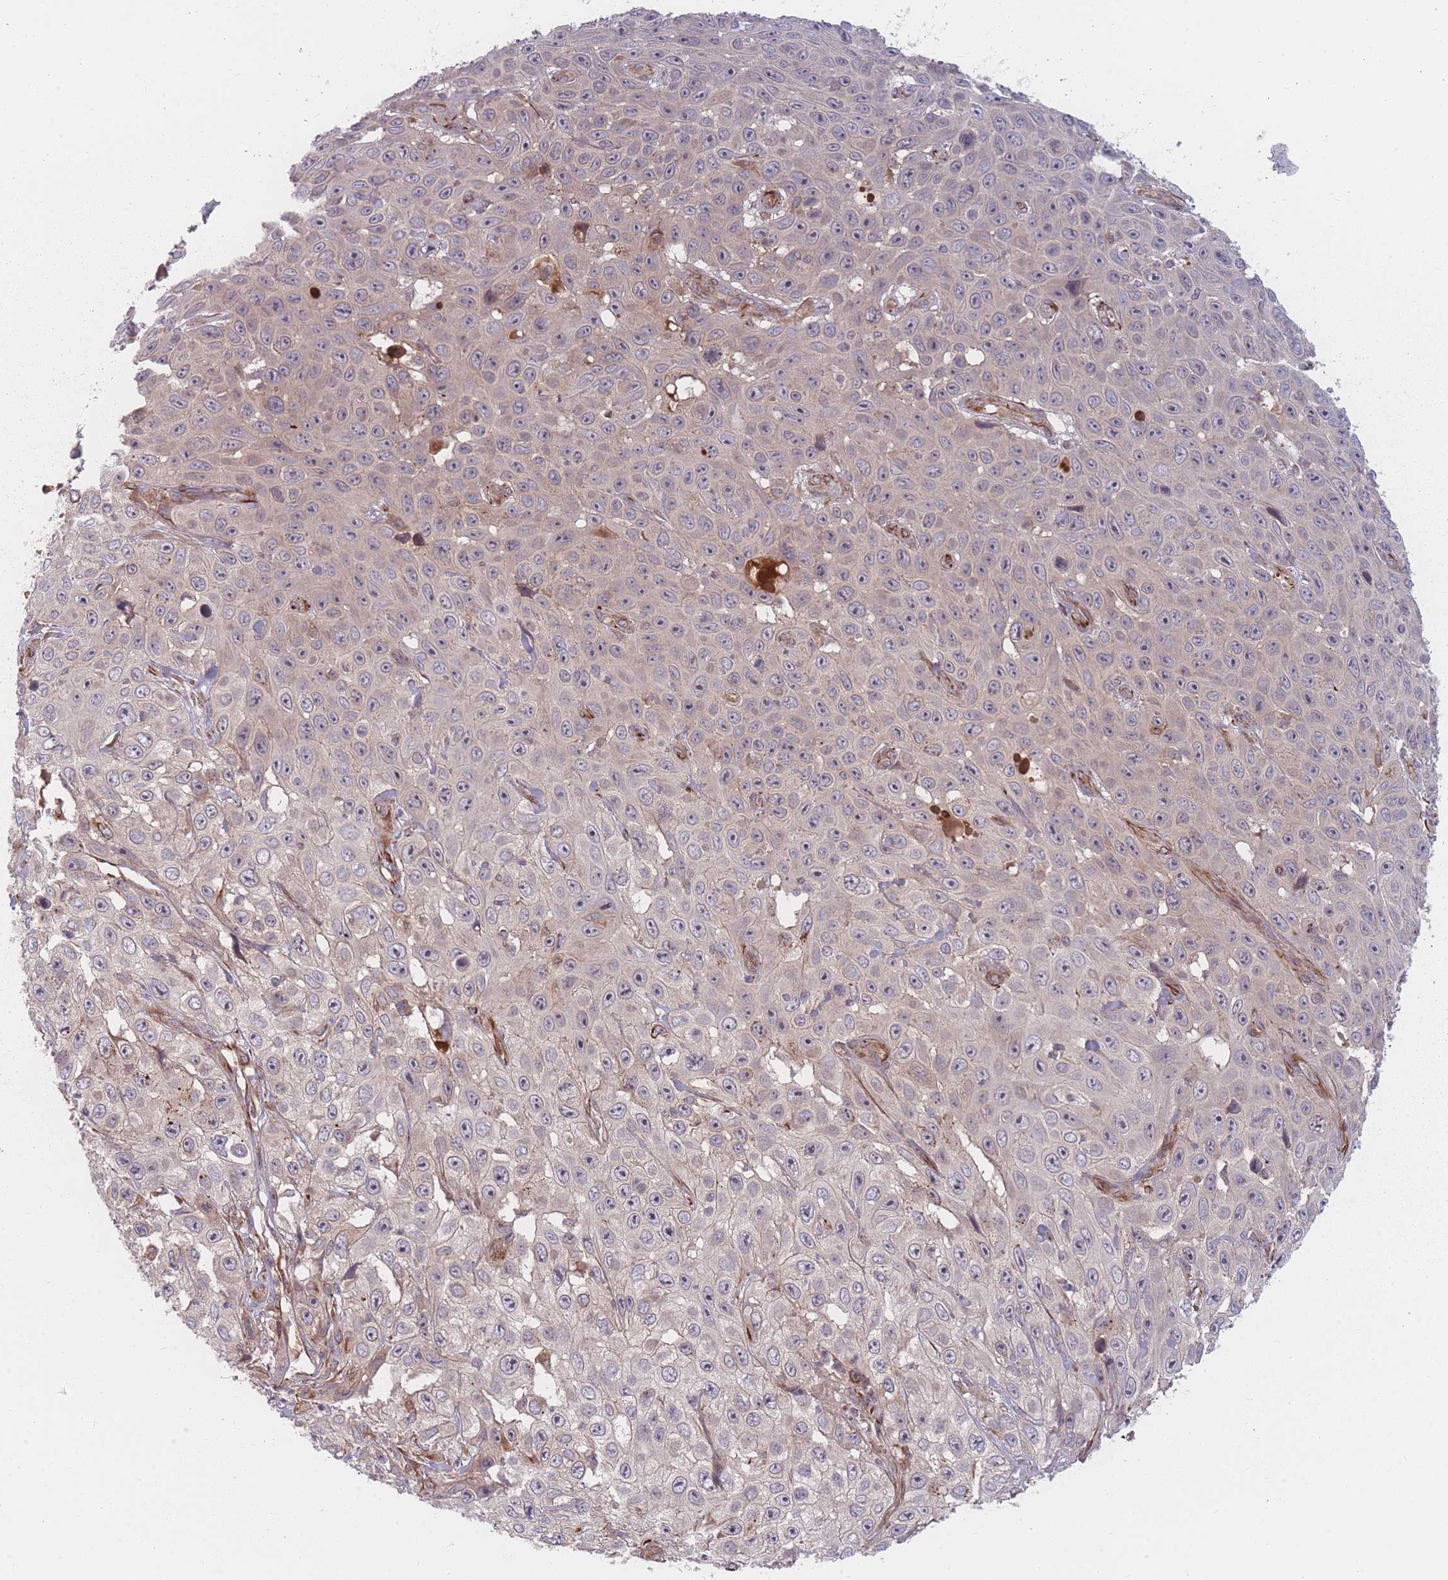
{"staining": {"intensity": "negative", "quantity": "none", "location": "none"}, "tissue": "skin cancer", "cell_type": "Tumor cells", "image_type": "cancer", "snomed": [{"axis": "morphology", "description": "Squamous cell carcinoma, NOS"}, {"axis": "topography", "description": "Skin"}], "caption": "This is an IHC photomicrograph of human squamous cell carcinoma (skin). There is no expression in tumor cells.", "gene": "EEF1AKMT2", "patient": {"sex": "male", "age": 82}}